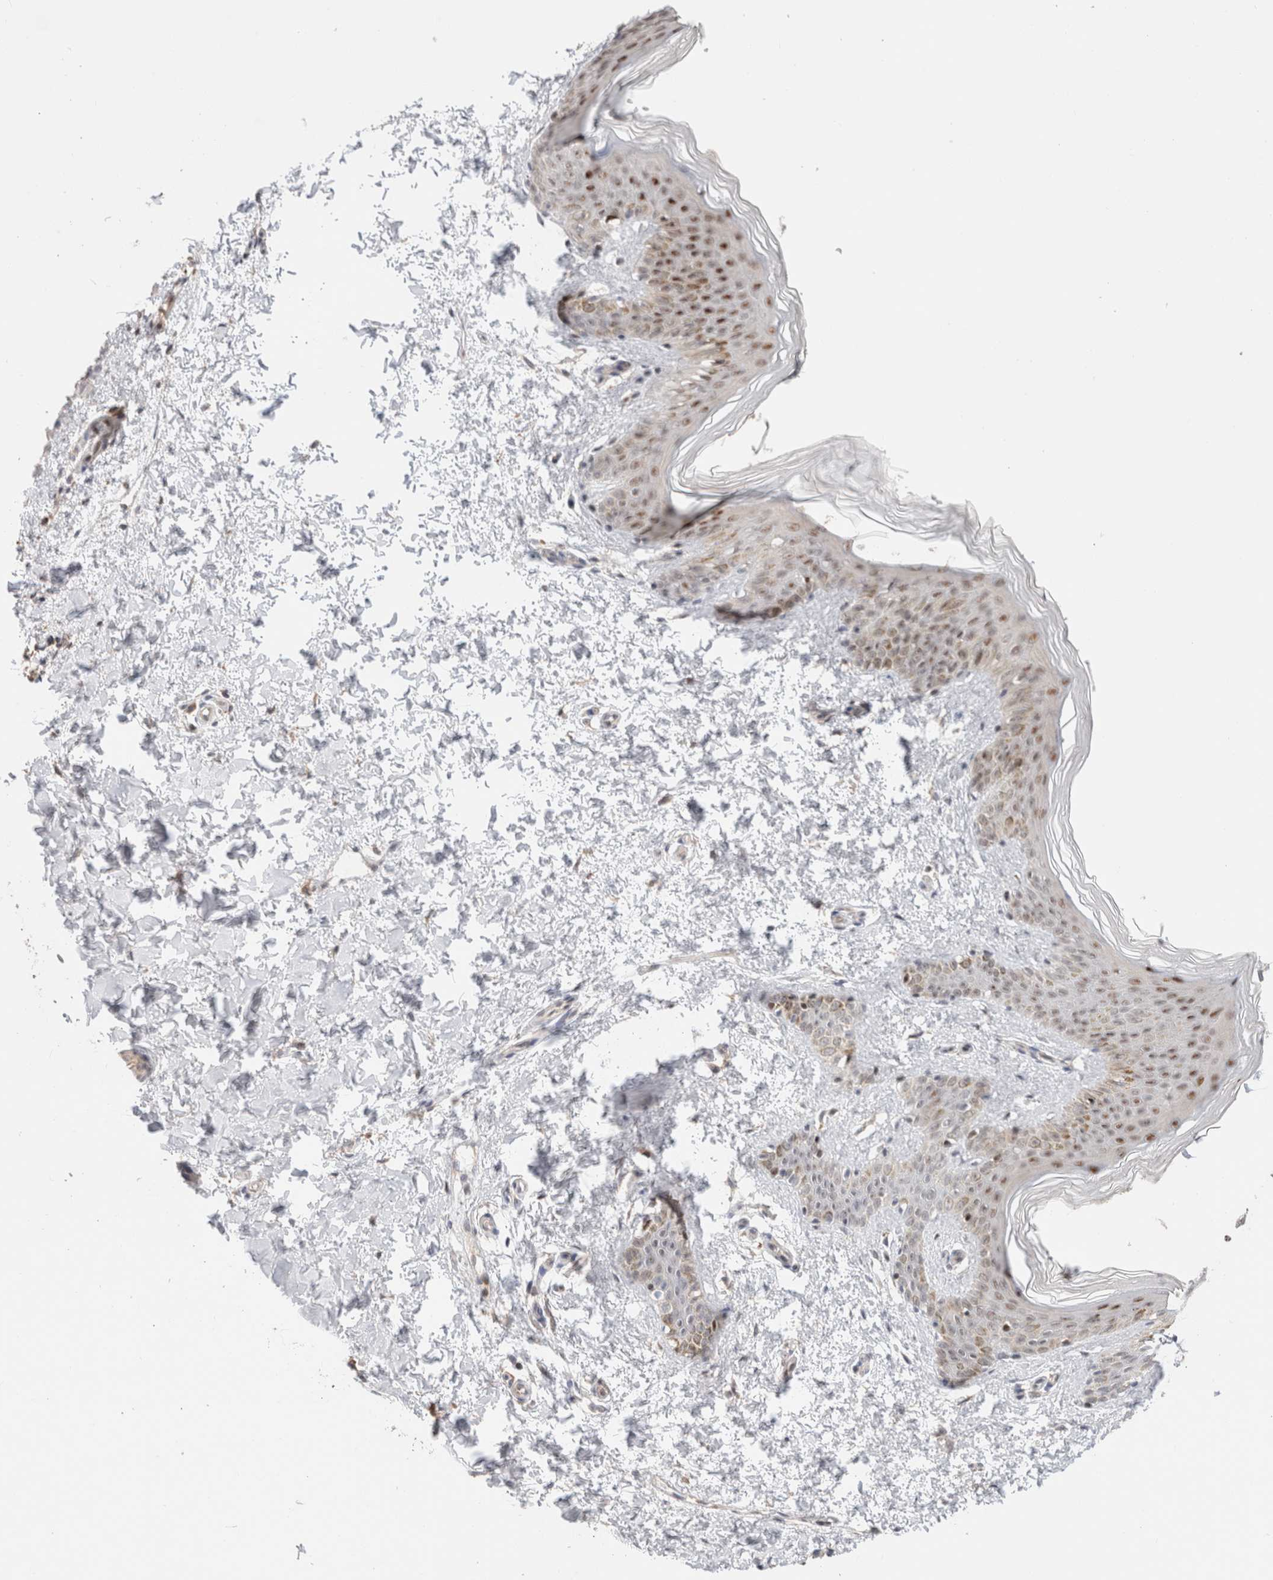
{"staining": {"intensity": "strong", "quantity": ">75%", "location": "nuclear"}, "tissue": "skin", "cell_type": "Fibroblasts", "image_type": "normal", "snomed": [{"axis": "morphology", "description": "Normal tissue, NOS"}, {"axis": "morphology", "description": "Neoplasm, benign, NOS"}, {"axis": "topography", "description": "Skin"}, {"axis": "topography", "description": "Soft tissue"}], "caption": "Immunohistochemistry (IHC) micrograph of benign human skin stained for a protein (brown), which displays high levels of strong nuclear staining in approximately >75% of fibroblasts.", "gene": "ID3", "patient": {"sex": "male", "age": 26}}